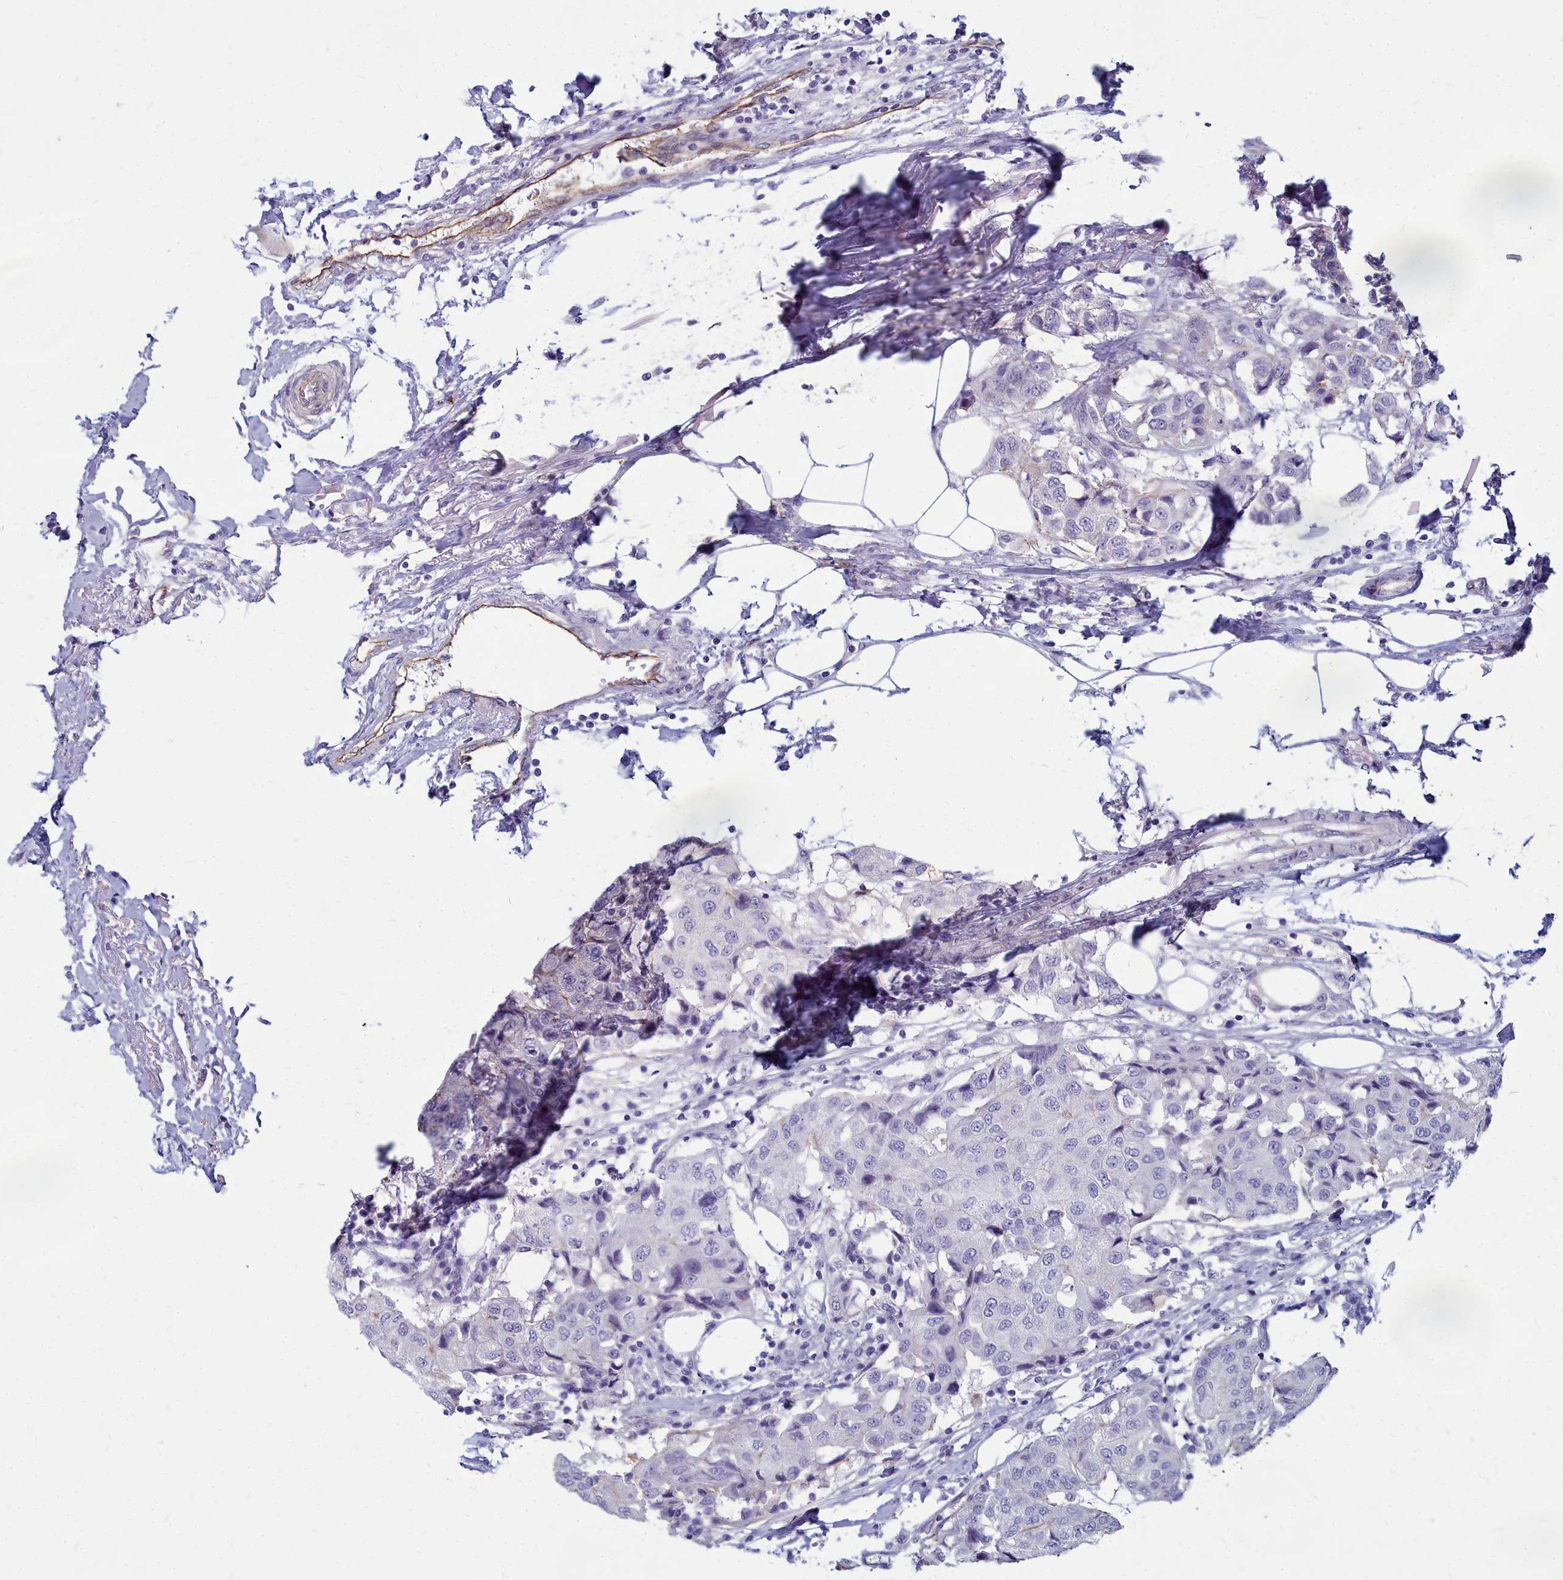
{"staining": {"intensity": "negative", "quantity": "none", "location": "none"}, "tissue": "breast cancer", "cell_type": "Tumor cells", "image_type": "cancer", "snomed": [{"axis": "morphology", "description": "Duct carcinoma"}, {"axis": "topography", "description": "Breast"}], "caption": "This is an IHC histopathology image of breast cancer. There is no staining in tumor cells.", "gene": "TTC5", "patient": {"sex": "female", "age": 80}}